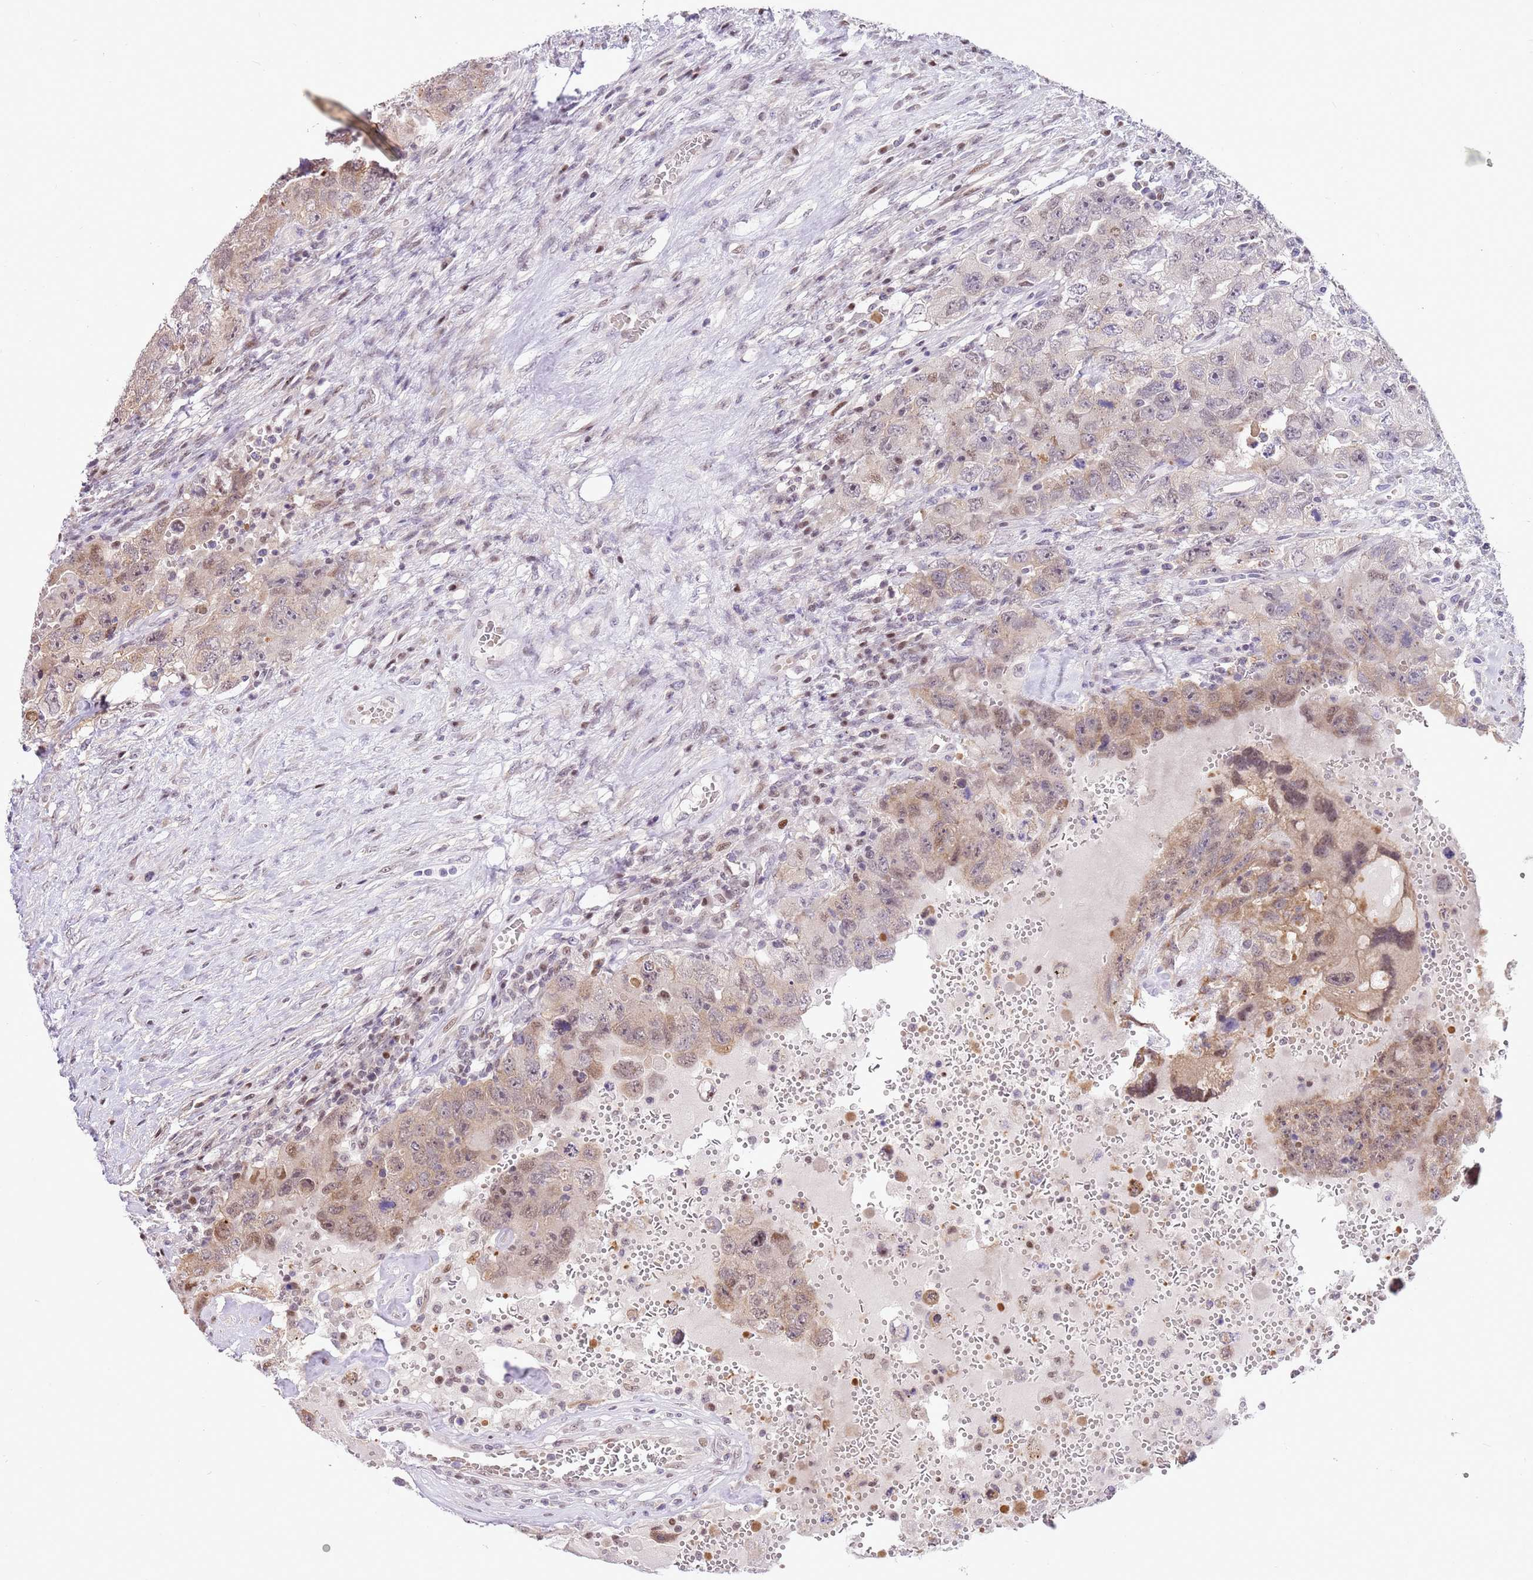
{"staining": {"intensity": "moderate", "quantity": "25%-75%", "location": "nuclear"}, "tissue": "testis cancer", "cell_type": "Tumor cells", "image_type": "cancer", "snomed": [{"axis": "morphology", "description": "Carcinoma, Embryonal, NOS"}, {"axis": "topography", "description": "Testis"}], "caption": "A medium amount of moderate nuclear staining is identified in approximately 25%-75% of tumor cells in embryonal carcinoma (testis) tissue.", "gene": "RFK", "patient": {"sex": "male", "age": 26}}